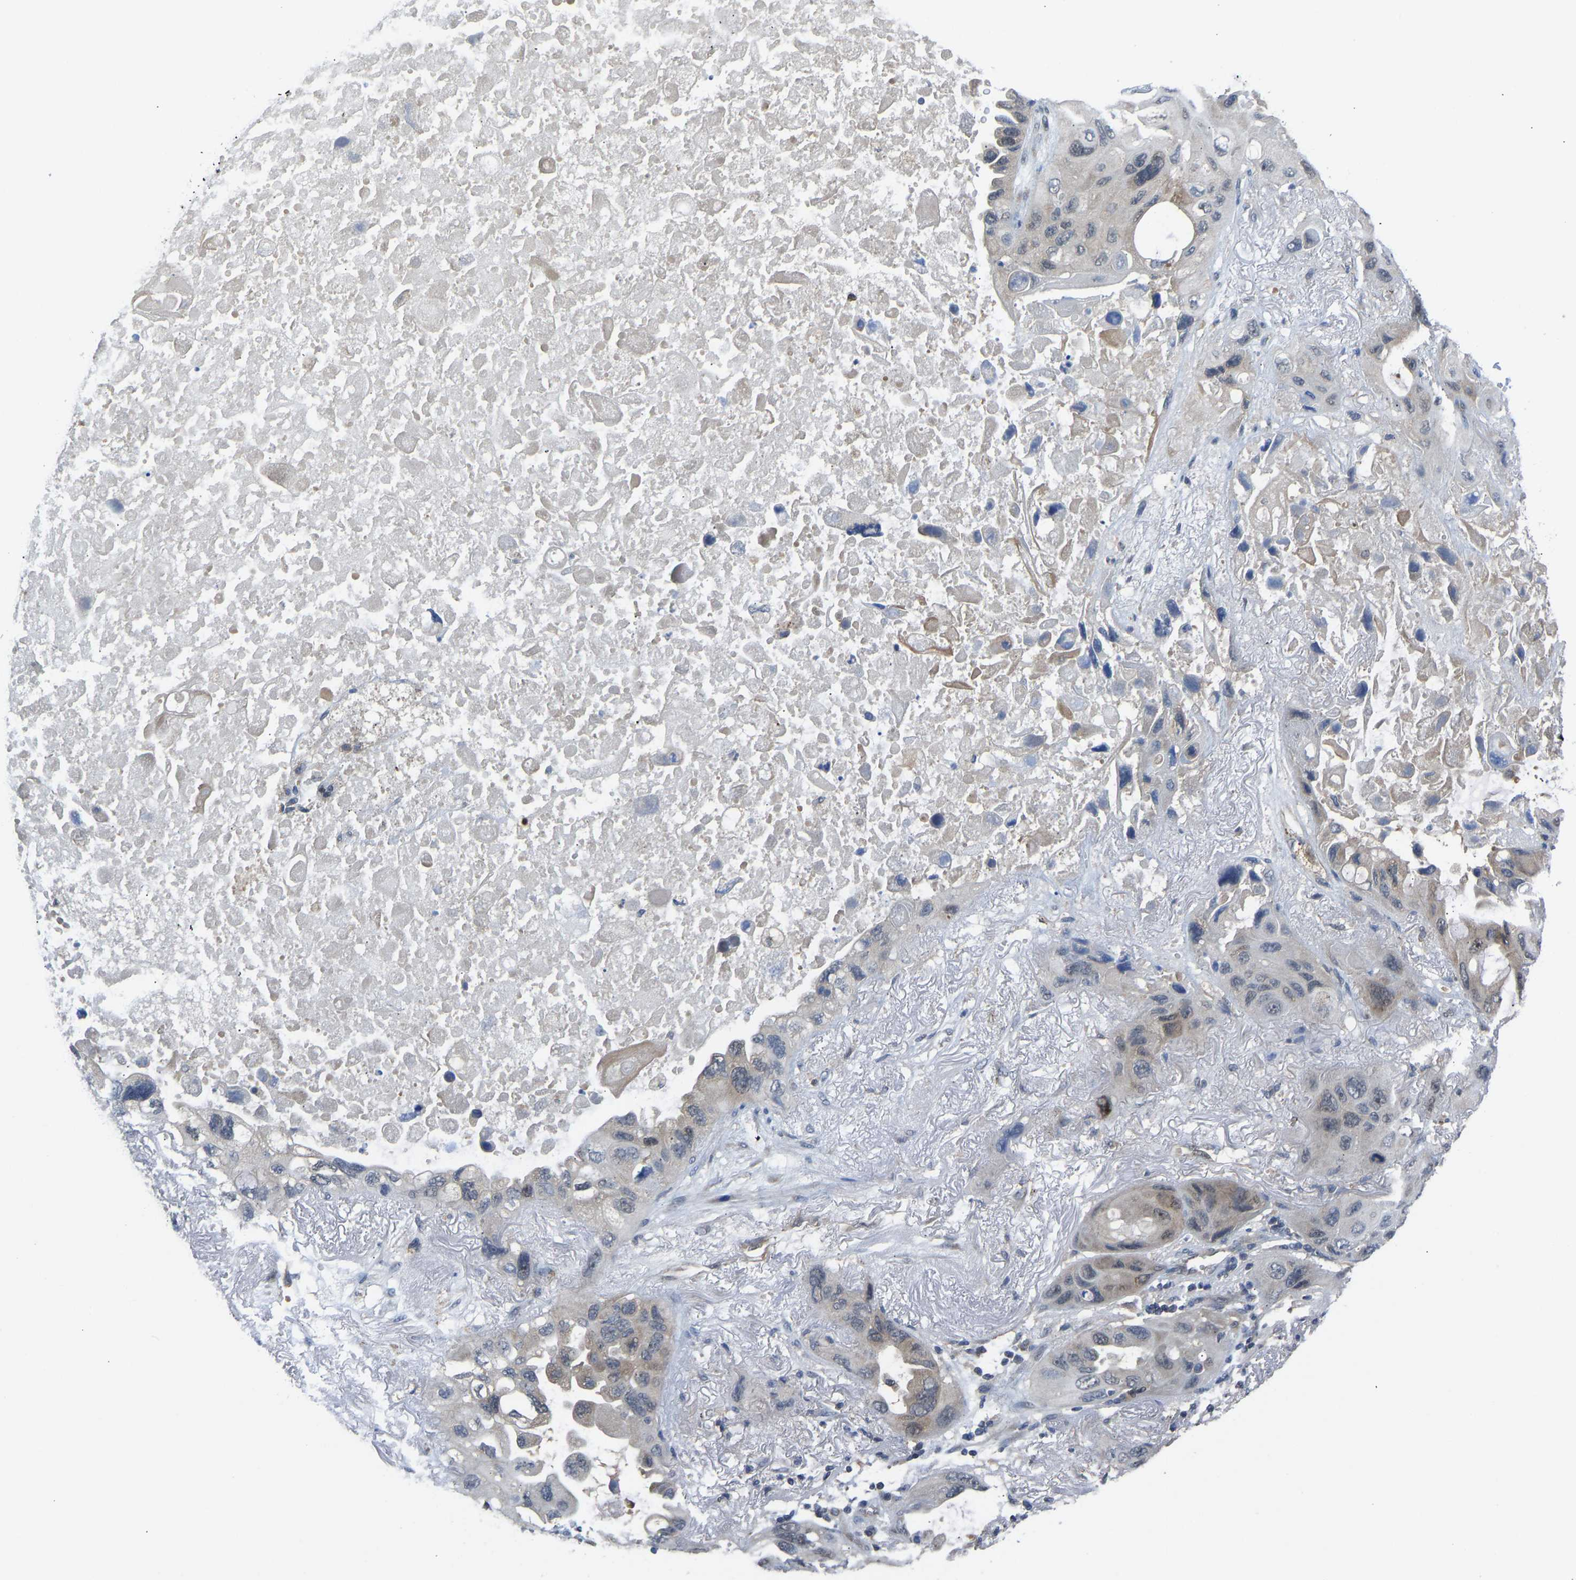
{"staining": {"intensity": "weak", "quantity": "25%-75%", "location": "cytoplasmic/membranous"}, "tissue": "lung cancer", "cell_type": "Tumor cells", "image_type": "cancer", "snomed": [{"axis": "morphology", "description": "Squamous cell carcinoma, NOS"}, {"axis": "topography", "description": "Lung"}], "caption": "Immunohistochemical staining of lung squamous cell carcinoma demonstrates low levels of weak cytoplasmic/membranous positivity in about 25%-75% of tumor cells. (Brightfield microscopy of DAB IHC at high magnification).", "gene": "ZNF251", "patient": {"sex": "female", "age": 73}}